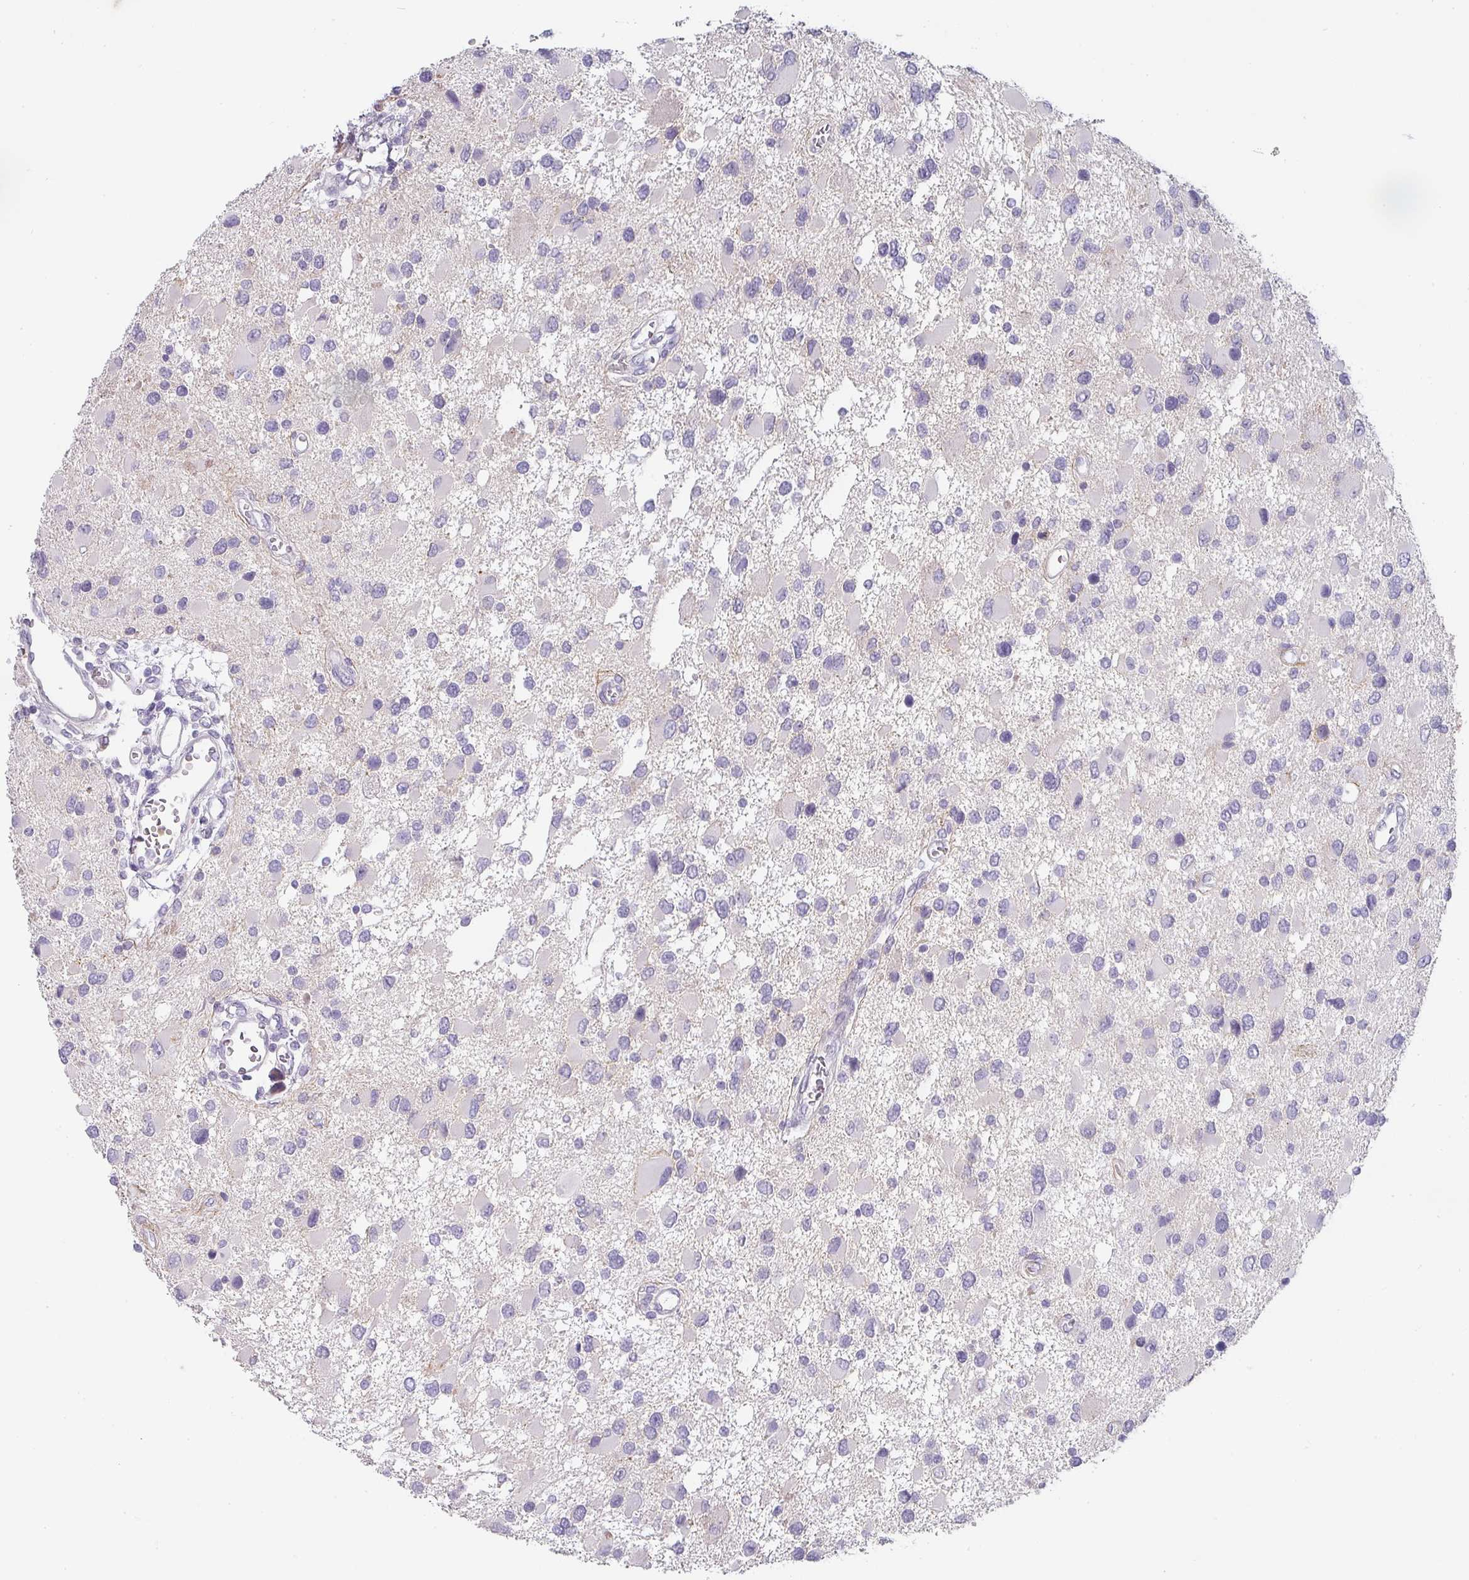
{"staining": {"intensity": "negative", "quantity": "none", "location": "none"}, "tissue": "glioma", "cell_type": "Tumor cells", "image_type": "cancer", "snomed": [{"axis": "morphology", "description": "Glioma, malignant, High grade"}, {"axis": "topography", "description": "Brain"}], "caption": "Glioma was stained to show a protein in brown. There is no significant expression in tumor cells.", "gene": "BTLA", "patient": {"sex": "male", "age": 53}}